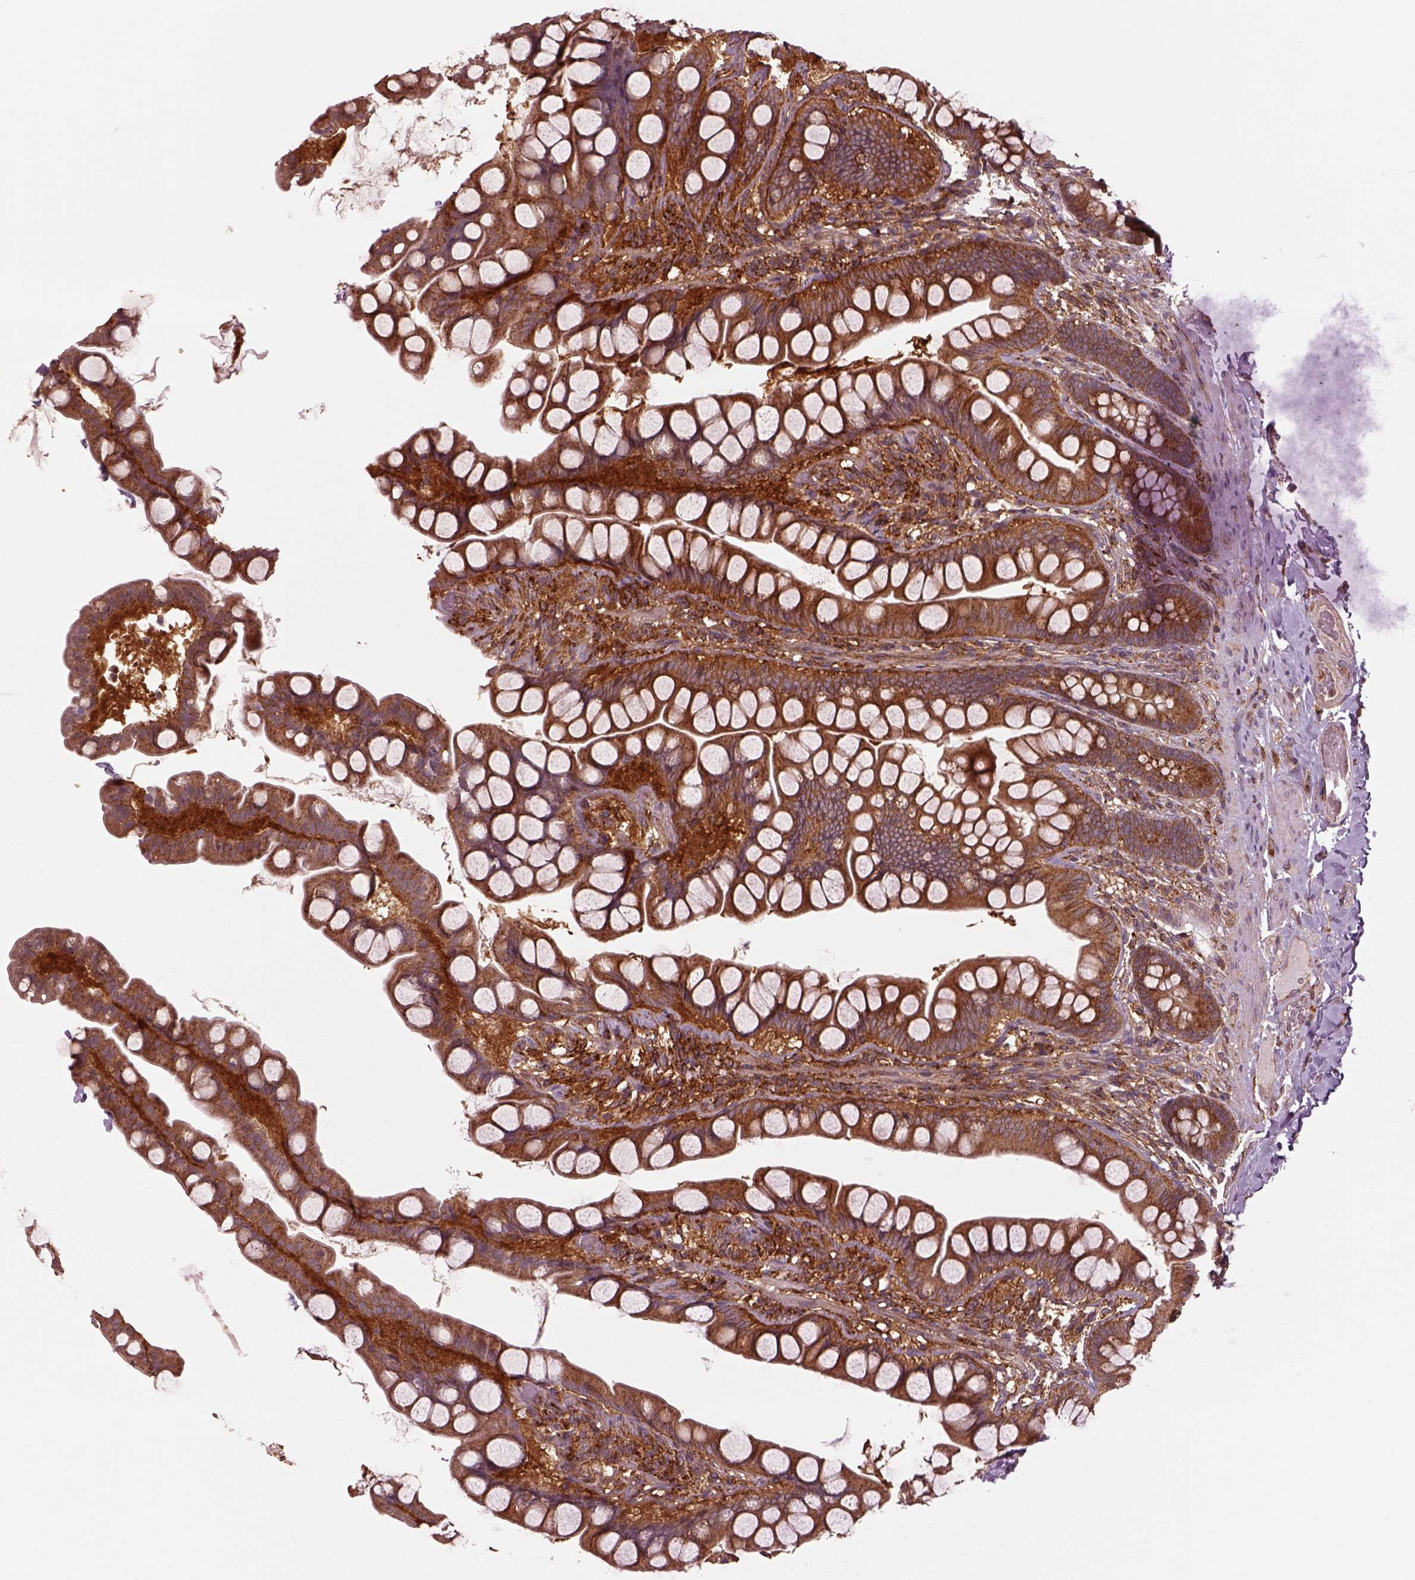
{"staining": {"intensity": "moderate", "quantity": "25%-75%", "location": "cytoplasmic/membranous"}, "tissue": "small intestine", "cell_type": "Glandular cells", "image_type": "normal", "snomed": [{"axis": "morphology", "description": "Normal tissue, NOS"}, {"axis": "topography", "description": "Small intestine"}], "caption": "High-power microscopy captured an immunohistochemistry histopathology image of unremarkable small intestine, revealing moderate cytoplasmic/membranous expression in approximately 25%-75% of glandular cells.", "gene": "WASHC2A", "patient": {"sex": "male", "age": 70}}